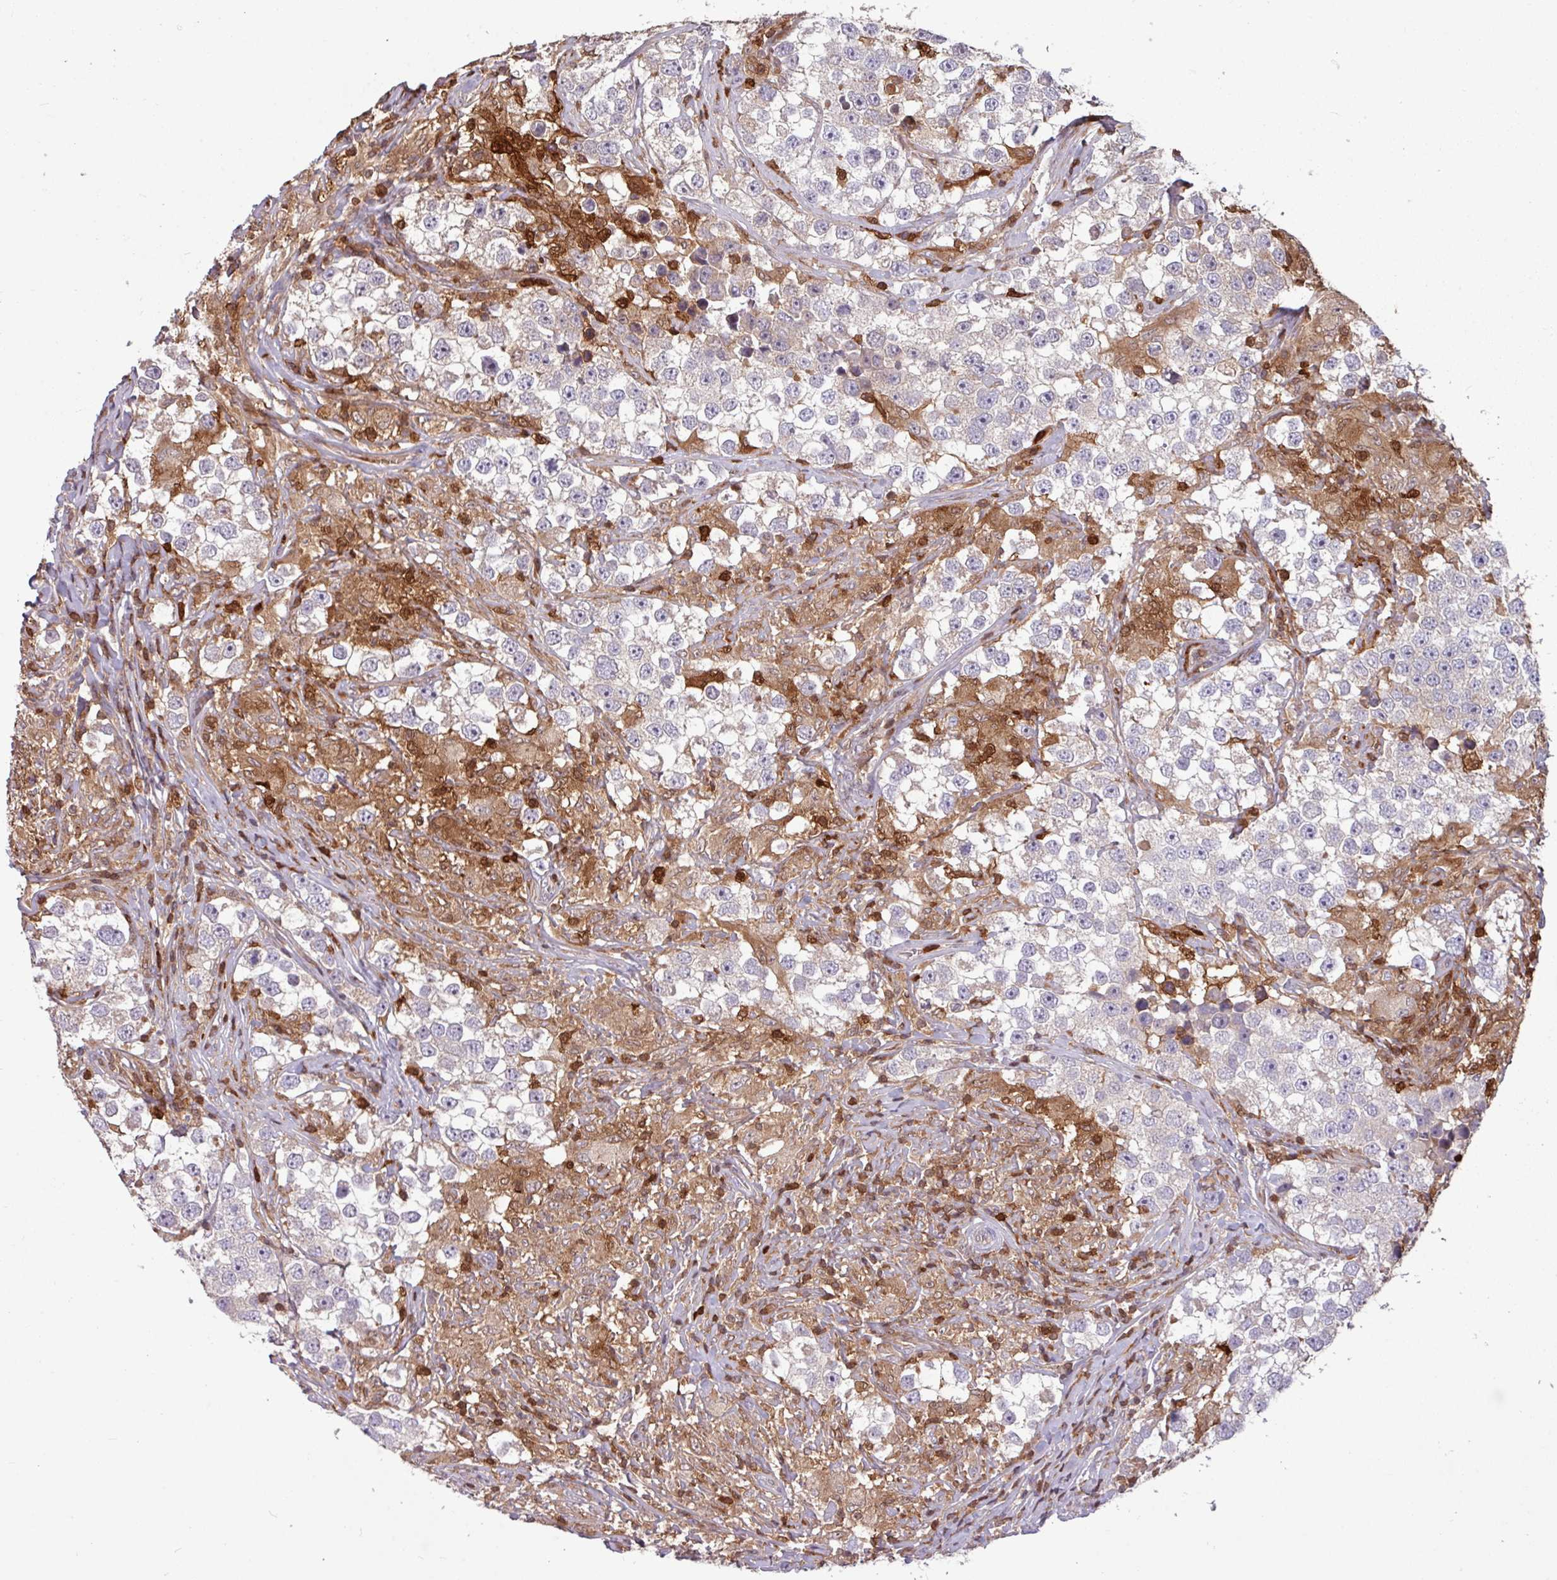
{"staining": {"intensity": "weak", "quantity": "<25%", "location": "cytoplasmic/membranous"}, "tissue": "testis cancer", "cell_type": "Tumor cells", "image_type": "cancer", "snomed": [{"axis": "morphology", "description": "Seminoma, NOS"}, {"axis": "topography", "description": "Testis"}], "caption": "Image shows no significant protein staining in tumor cells of seminoma (testis).", "gene": "SEC61G", "patient": {"sex": "male", "age": 46}}